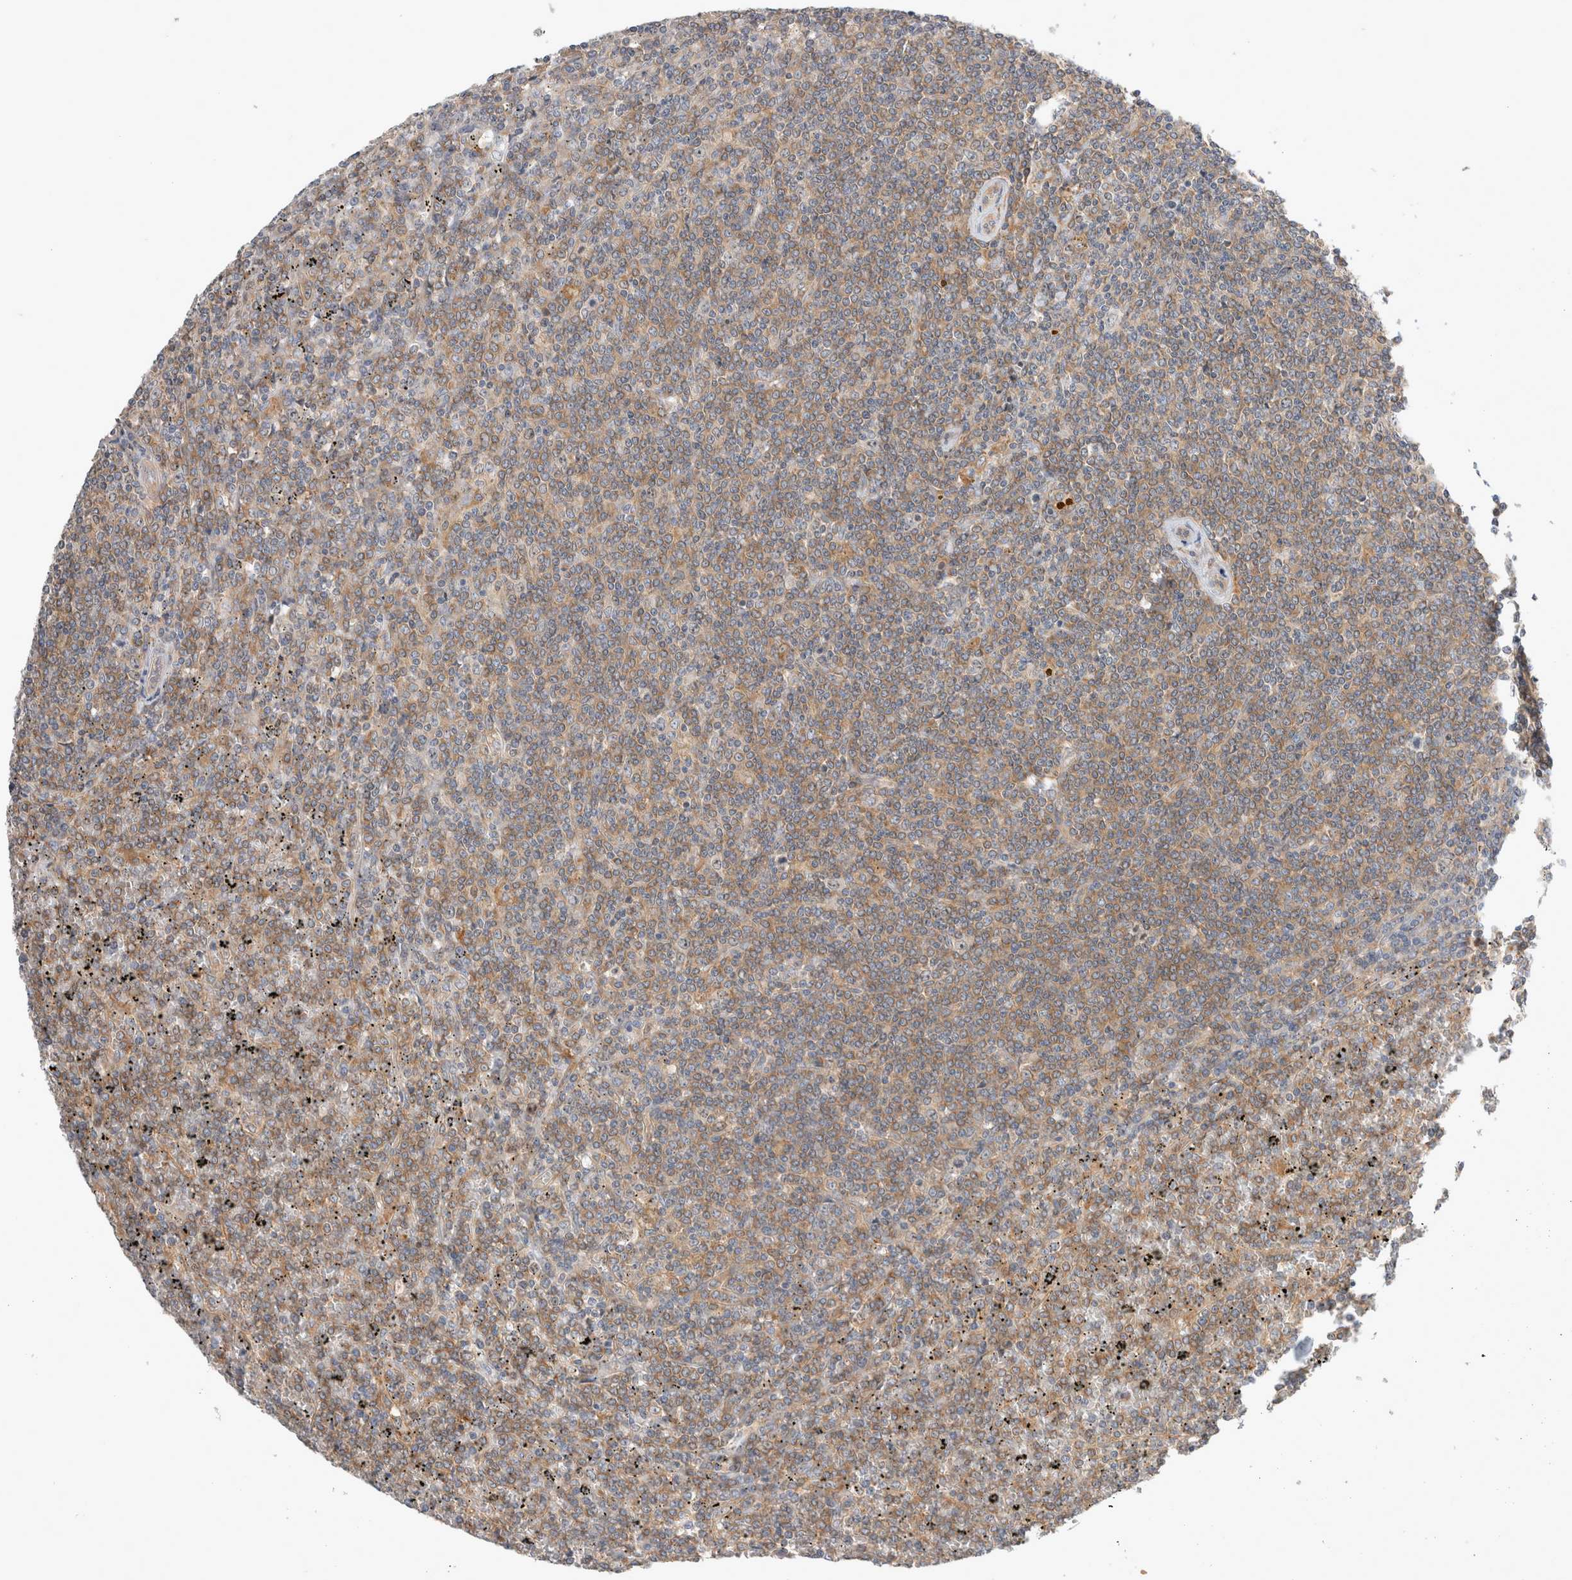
{"staining": {"intensity": "weak", "quantity": ">75%", "location": "cytoplasmic/membranous"}, "tissue": "lymphoma", "cell_type": "Tumor cells", "image_type": "cancer", "snomed": [{"axis": "morphology", "description": "Malignant lymphoma, non-Hodgkin's type, Low grade"}, {"axis": "topography", "description": "Spleen"}], "caption": "Immunohistochemical staining of low-grade malignant lymphoma, non-Hodgkin's type displays weak cytoplasmic/membranous protein positivity in approximately >75% of tumor cells.", "gene": "CDCA7L", "patient": {"sex": "female", "age": 19}}